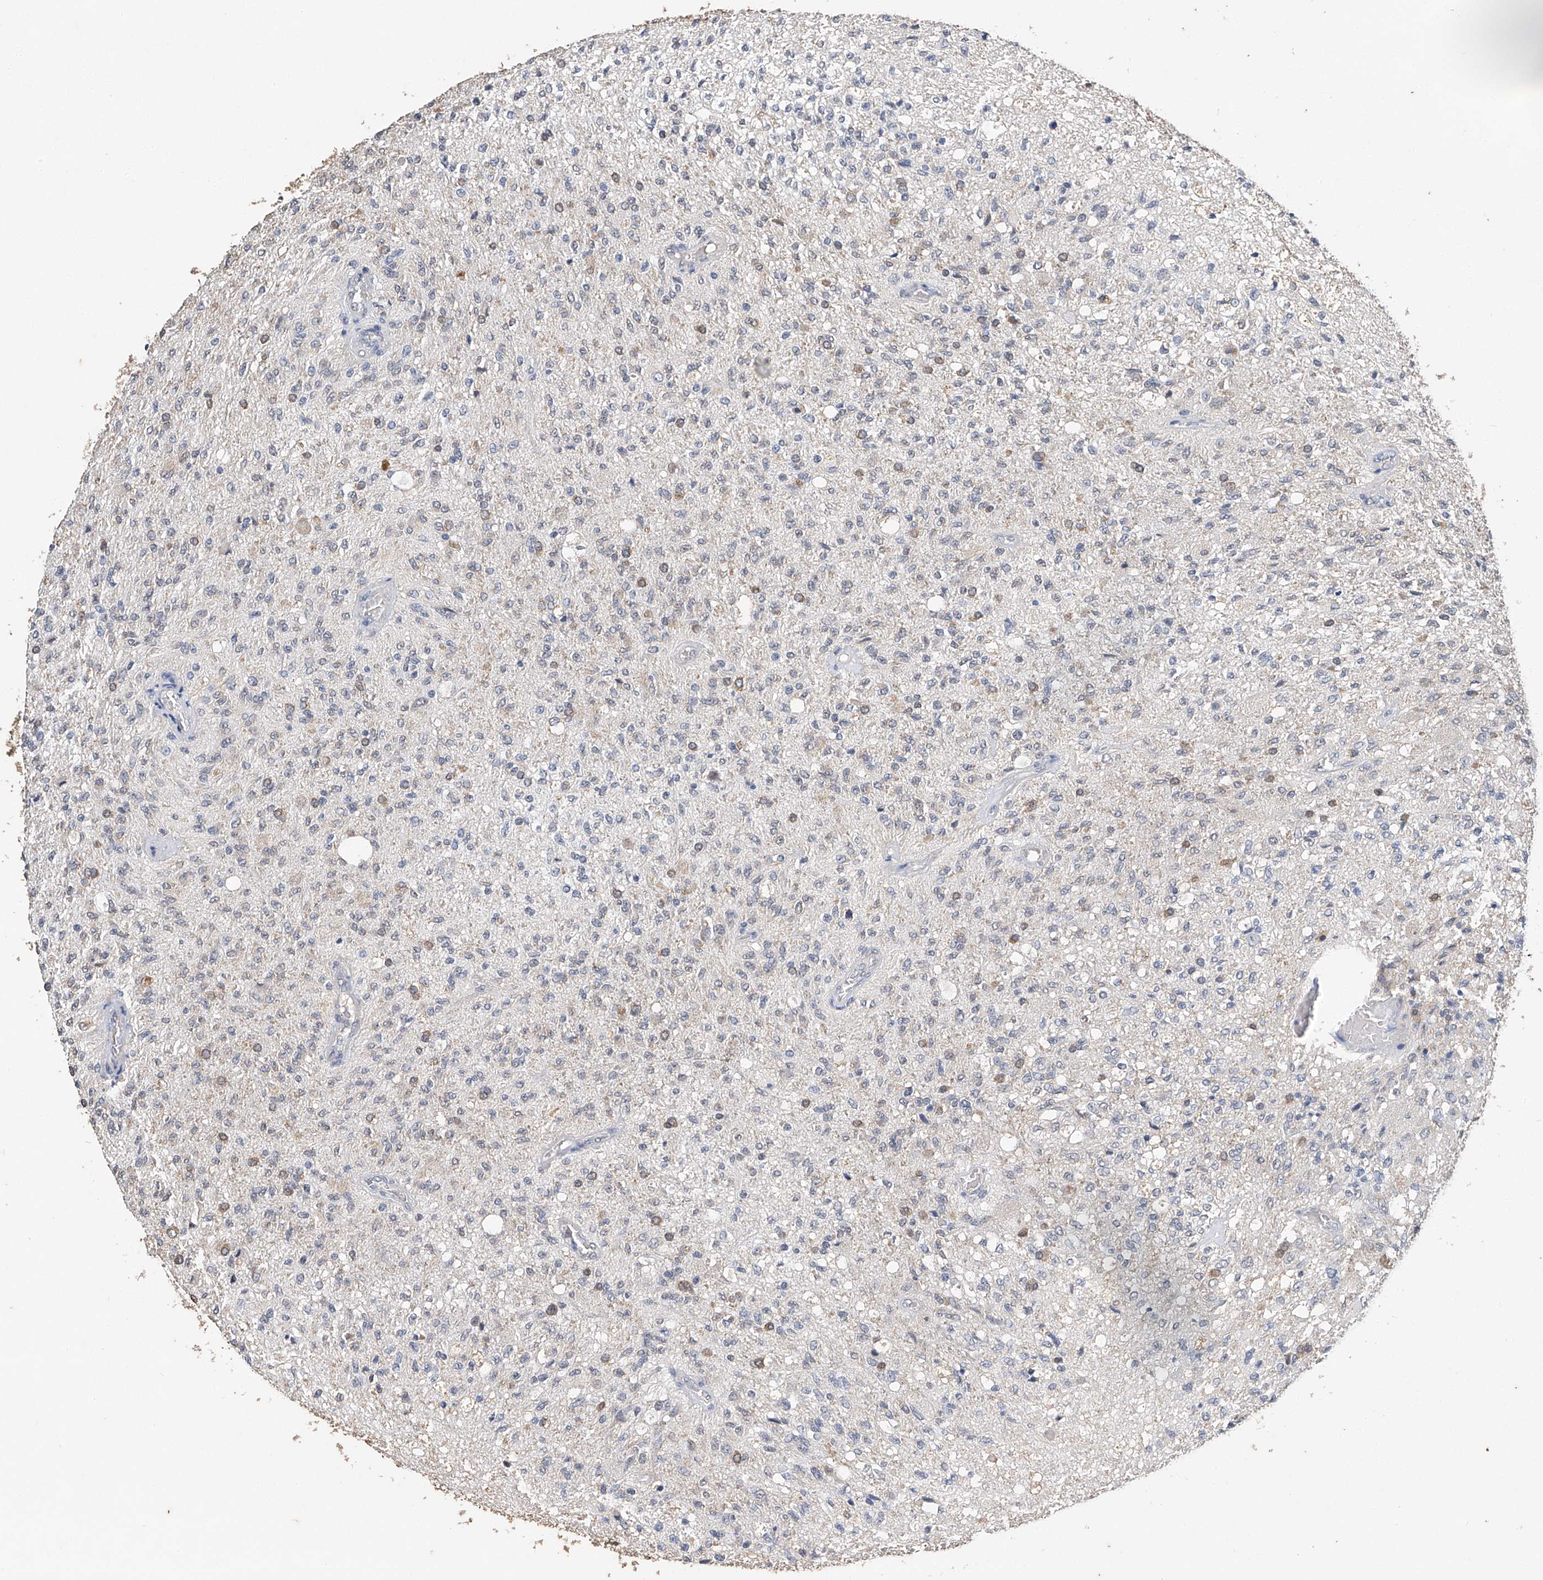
{"staining": {"intensity": "negative", "quantity": "none", "location": "none"}, "tissue": "glioma", "cell_type": "Tumor cells", "image_type": "cancer", "snomed": [{"axis": "morphology", "description": "Normal tissue, NOS"}, {"axis": "morphology", "description": "Glioma, malignant, High grade"}, {"axis": "topography", "description": "Cerebral cortex"}], "caption": "Tumor cells are negative for brown protein staining in glioma. (DAB IHC visualized using brightfield microscopy, high magnification).", "gene": "CERS4", "patient": {"sex": "male", "age": 77}}